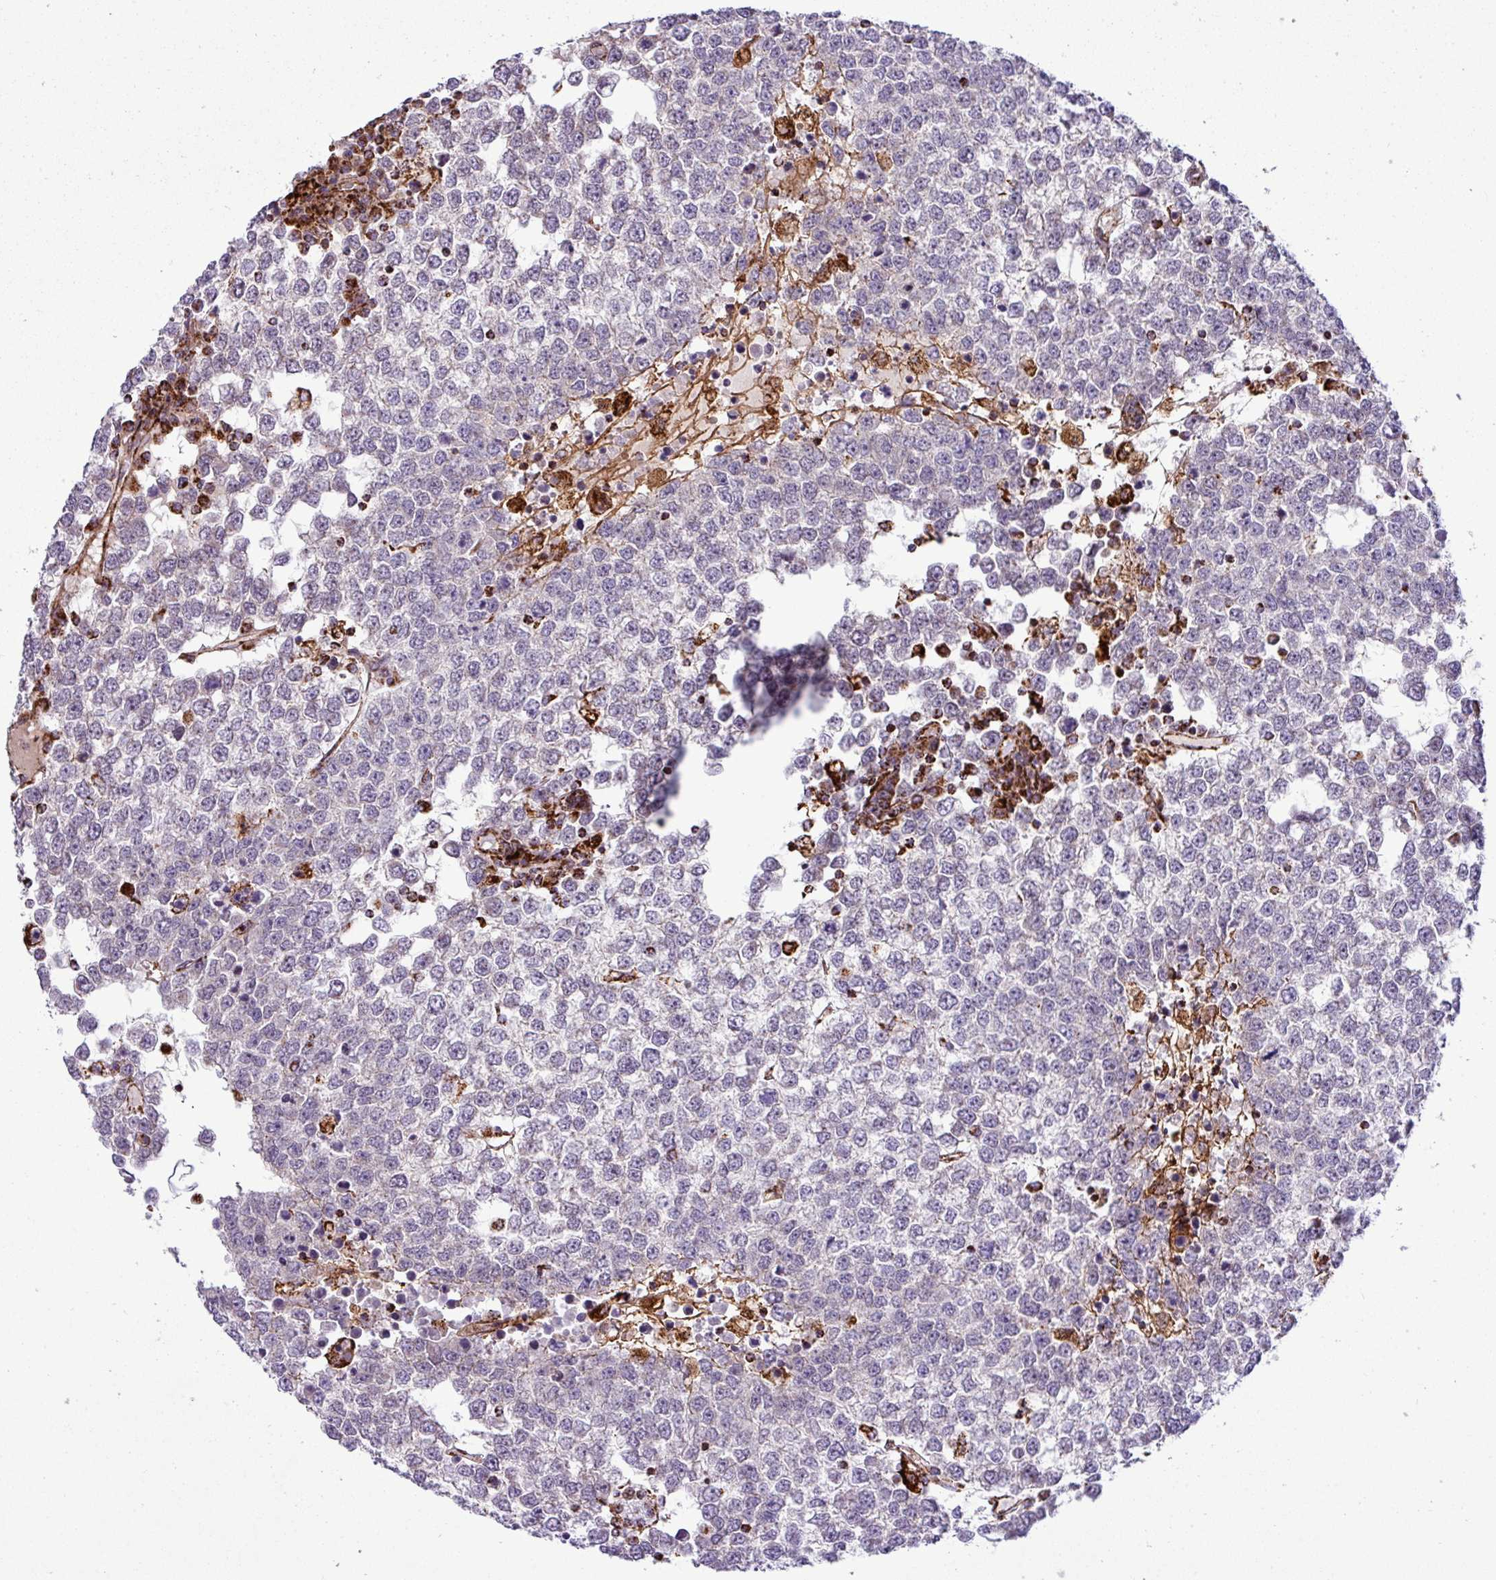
{"staining": {"intensity": "negative", "quantity": "none", "location": "none"}, "tissue": "testis cancer", "cell_type": "Tumor cells", "image_type": "cancer", "snomed": [{"axis": "morphology", "description": "Seminoma, NOS"}, {"axis": "topography", "description": "Testis"}], "caption": "Immunohistochemistry (IHC) of human testis cancer displays no positivity in tumor cells.", "gene": "ZNF569", "patient": {"sex": "male", "age": 65}}